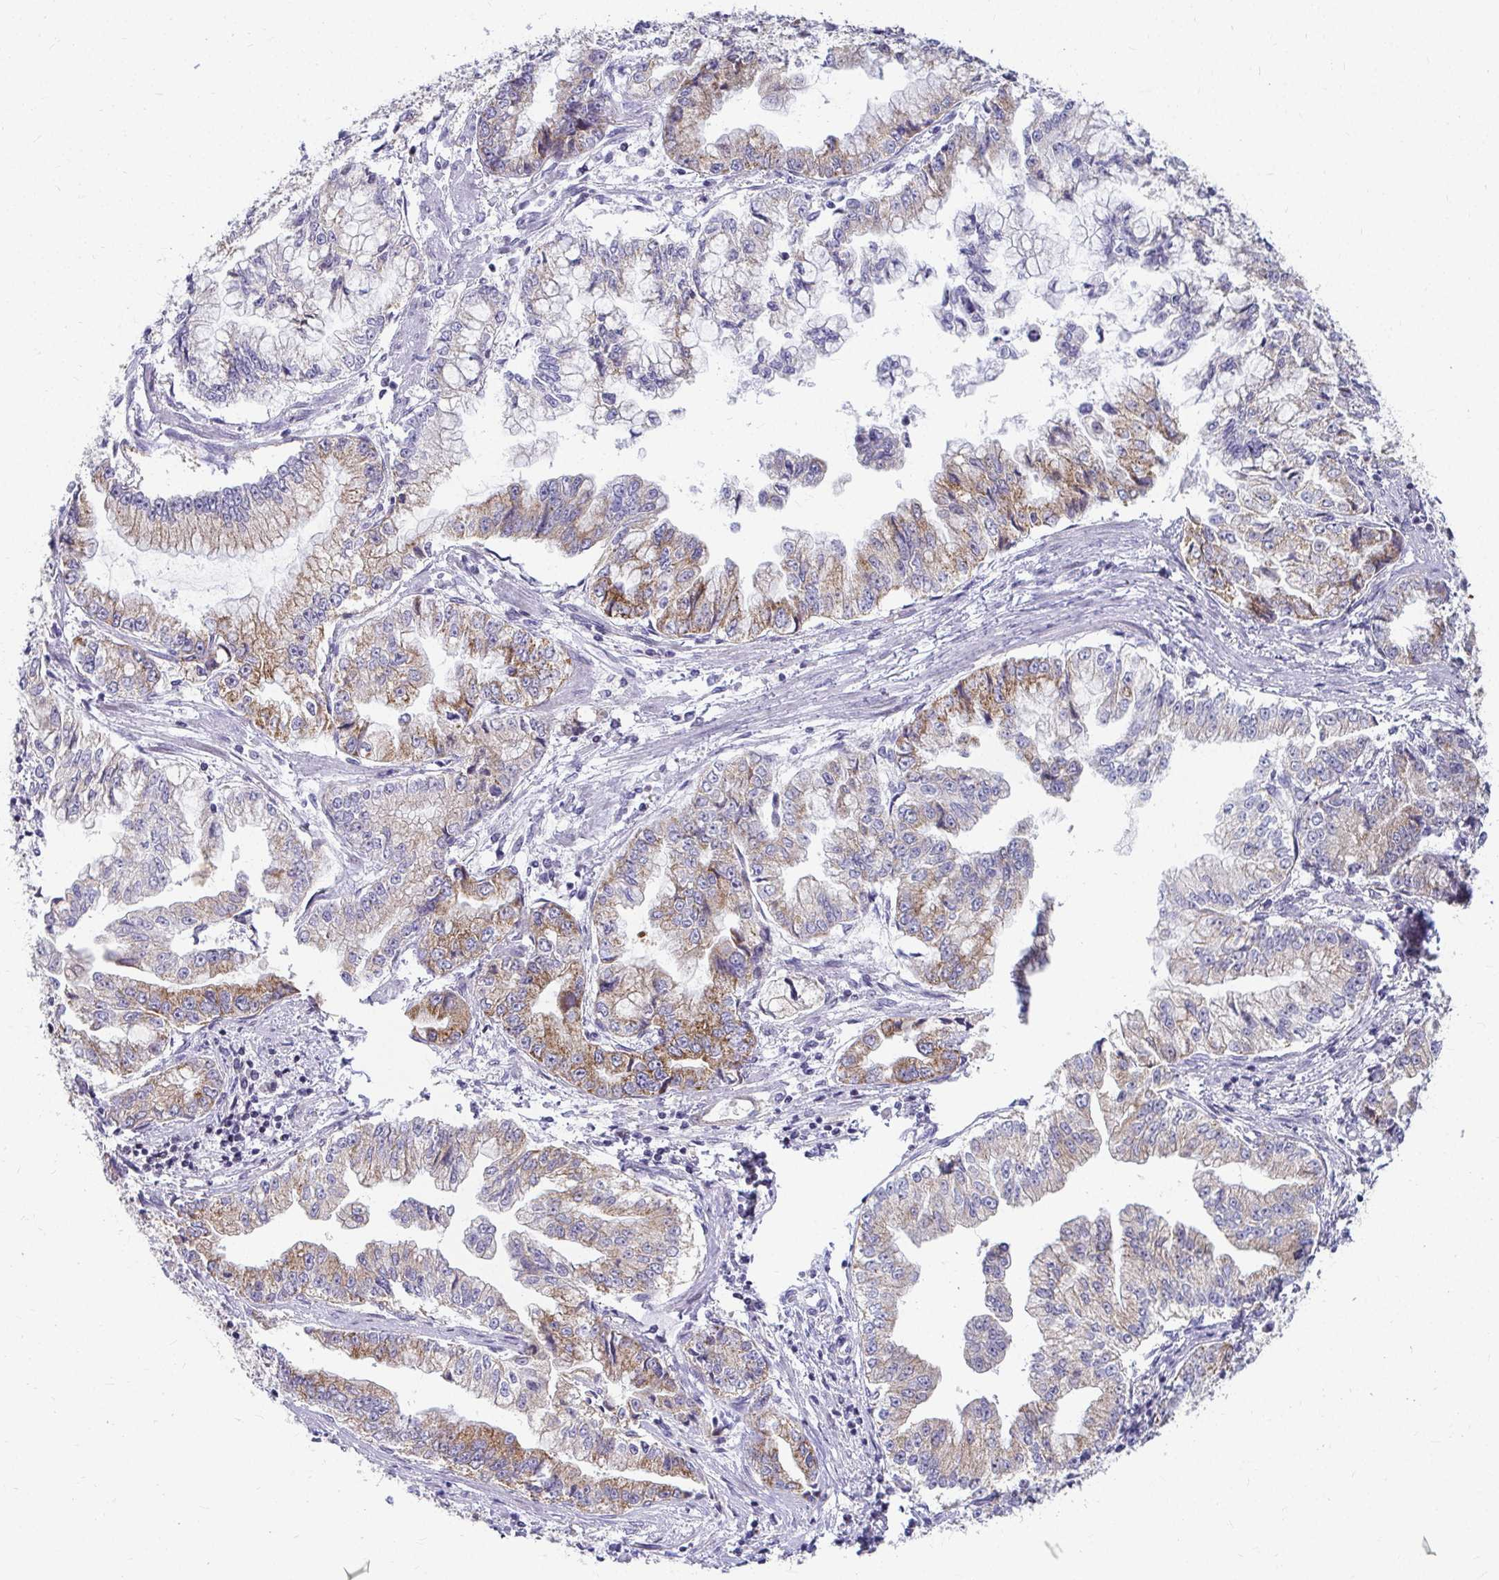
{"staining": {"intensity": "moderate", "quantity": "25%-75%", "location": "cytoplasmic/membranous"}, "tissue": "stomach cancer", "cell_type": "Tumor cells", "image_type": "cancer", "snomed": [{"axis": "morphology", "description": "Adenocarcinoma, NOS"}, {"axis": "topography", "description": "Stomach, upper"}], "caption": "The micrograph exhibits a brown stain indicating the presence of a protein in the cytoplasmic/membranous of tumor cells in stomach cancer (adenocarcinoma). The protein of interest is shown in brown color, while the nuclei are stained blue.", "gene": "EXOC5", "patient": {"sex": "female", "age": 74}}